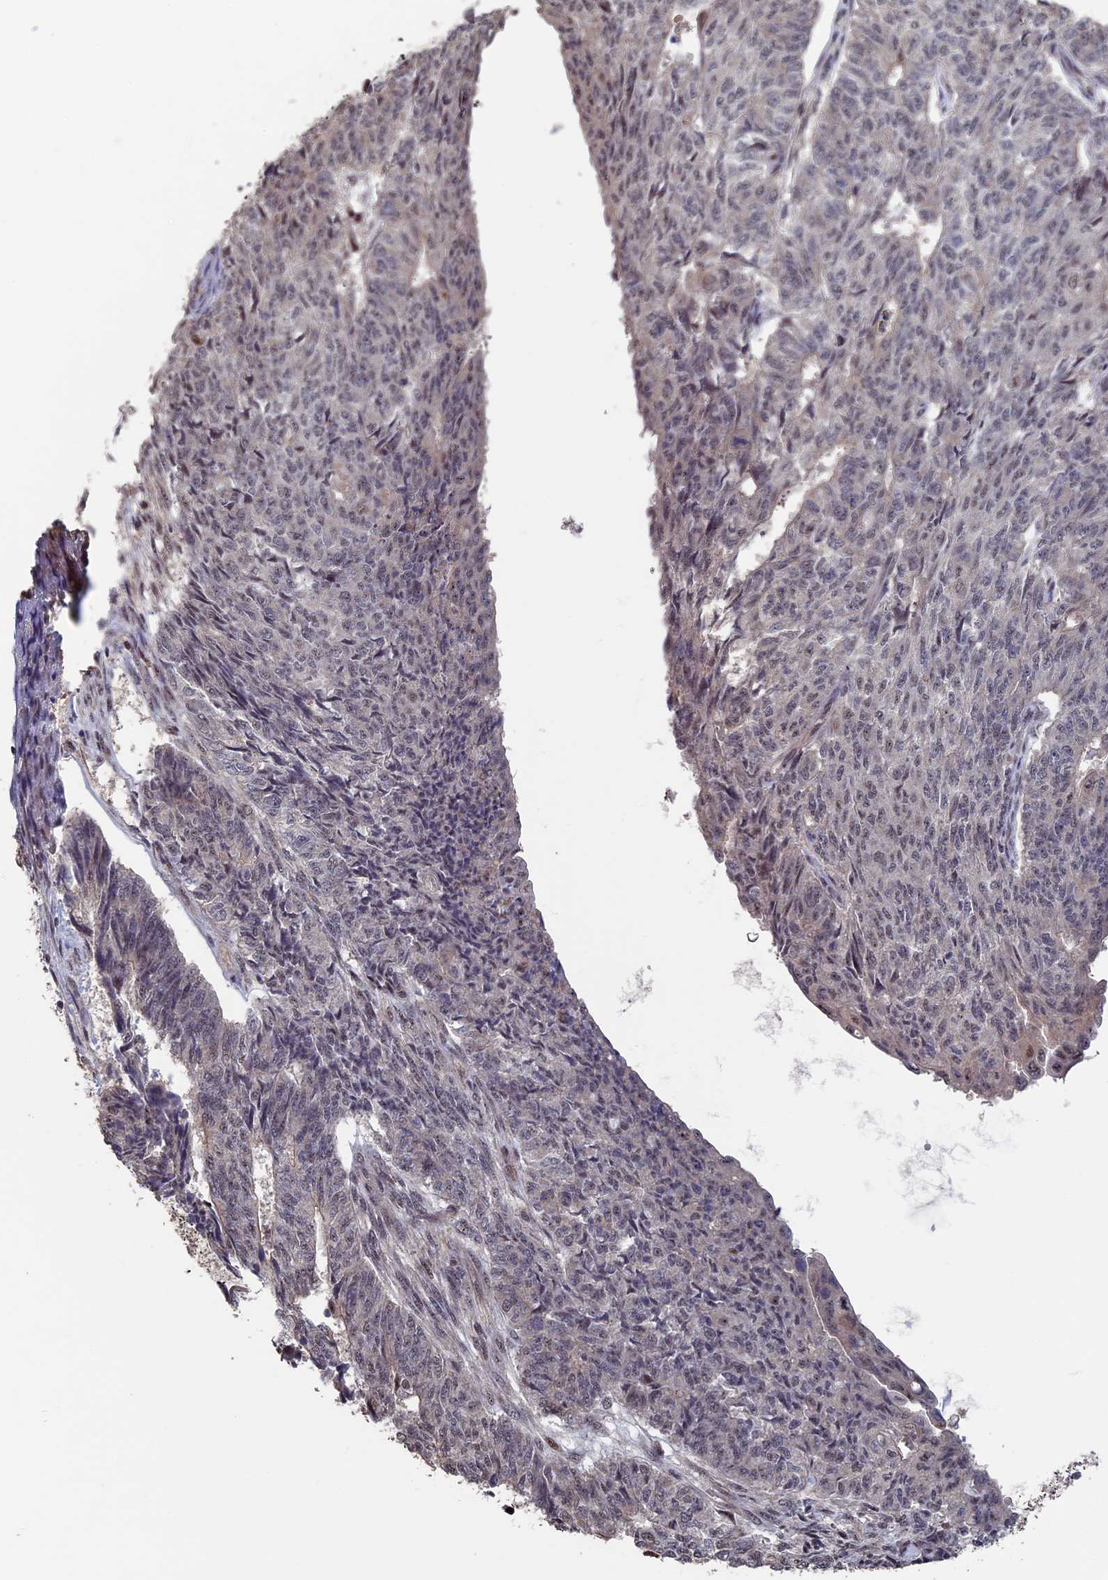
{"staining": {"intensity": "weak", "quantity": "<25%", "location": "nuclear"}, "tissue": "endometrial cancer", "cell_type": "Tumor cells", "image_type": "cancer", "snomed": [{"axis": "morphology", "description": "Adenocarcinoma, NOS"}, {"axis": "topography", "description": "Endometrium"}], "caption": "Endometrial cancer stained for a protein using immunohistochemistry reveals no expression tumor cells.", "gene": "KIAA1328", "patient": {"sex": "female", "age": 32}}